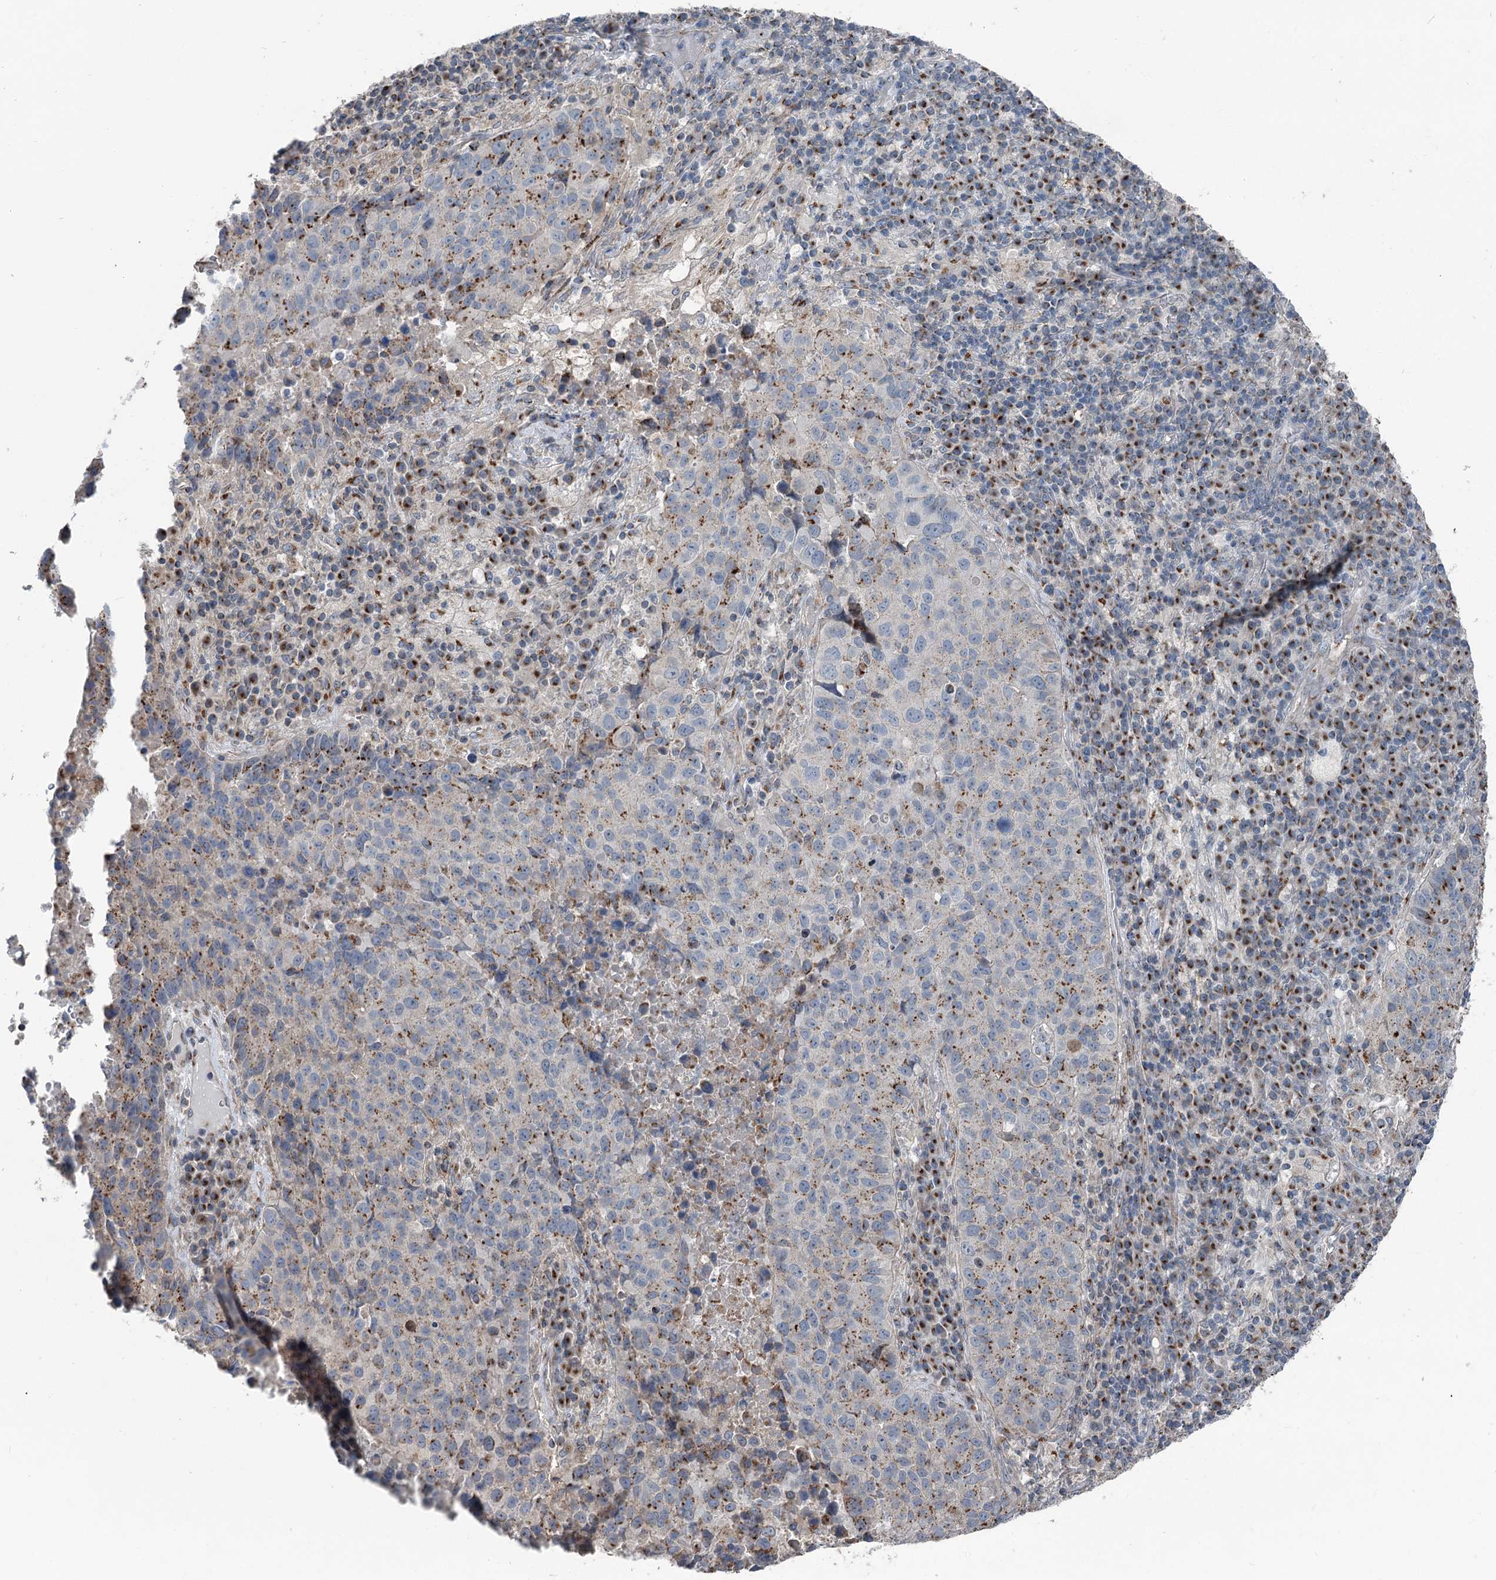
{"staining": {"intensity": "moderate", "quantity": "<25%", "location": "cytoplasmic/membranous"}, "tissue": "lung cancer", "cell_type": "Tumor cells", "image_type": "cancer", "snomed": [{"axis": "morphology", "description": "Squamous cell carcinoma, NOS"}, {"axis": "topography", "description": "Lung"}], "caption": "Brown immunohistochemical staining in human squamous cell carcinoma (lung) reveals moderate cytoplasmic/membranous positivity in approximately <25% of tumor cells.", "gene": "ITIH5", "patient": {"sex": "male", "age": 73}}